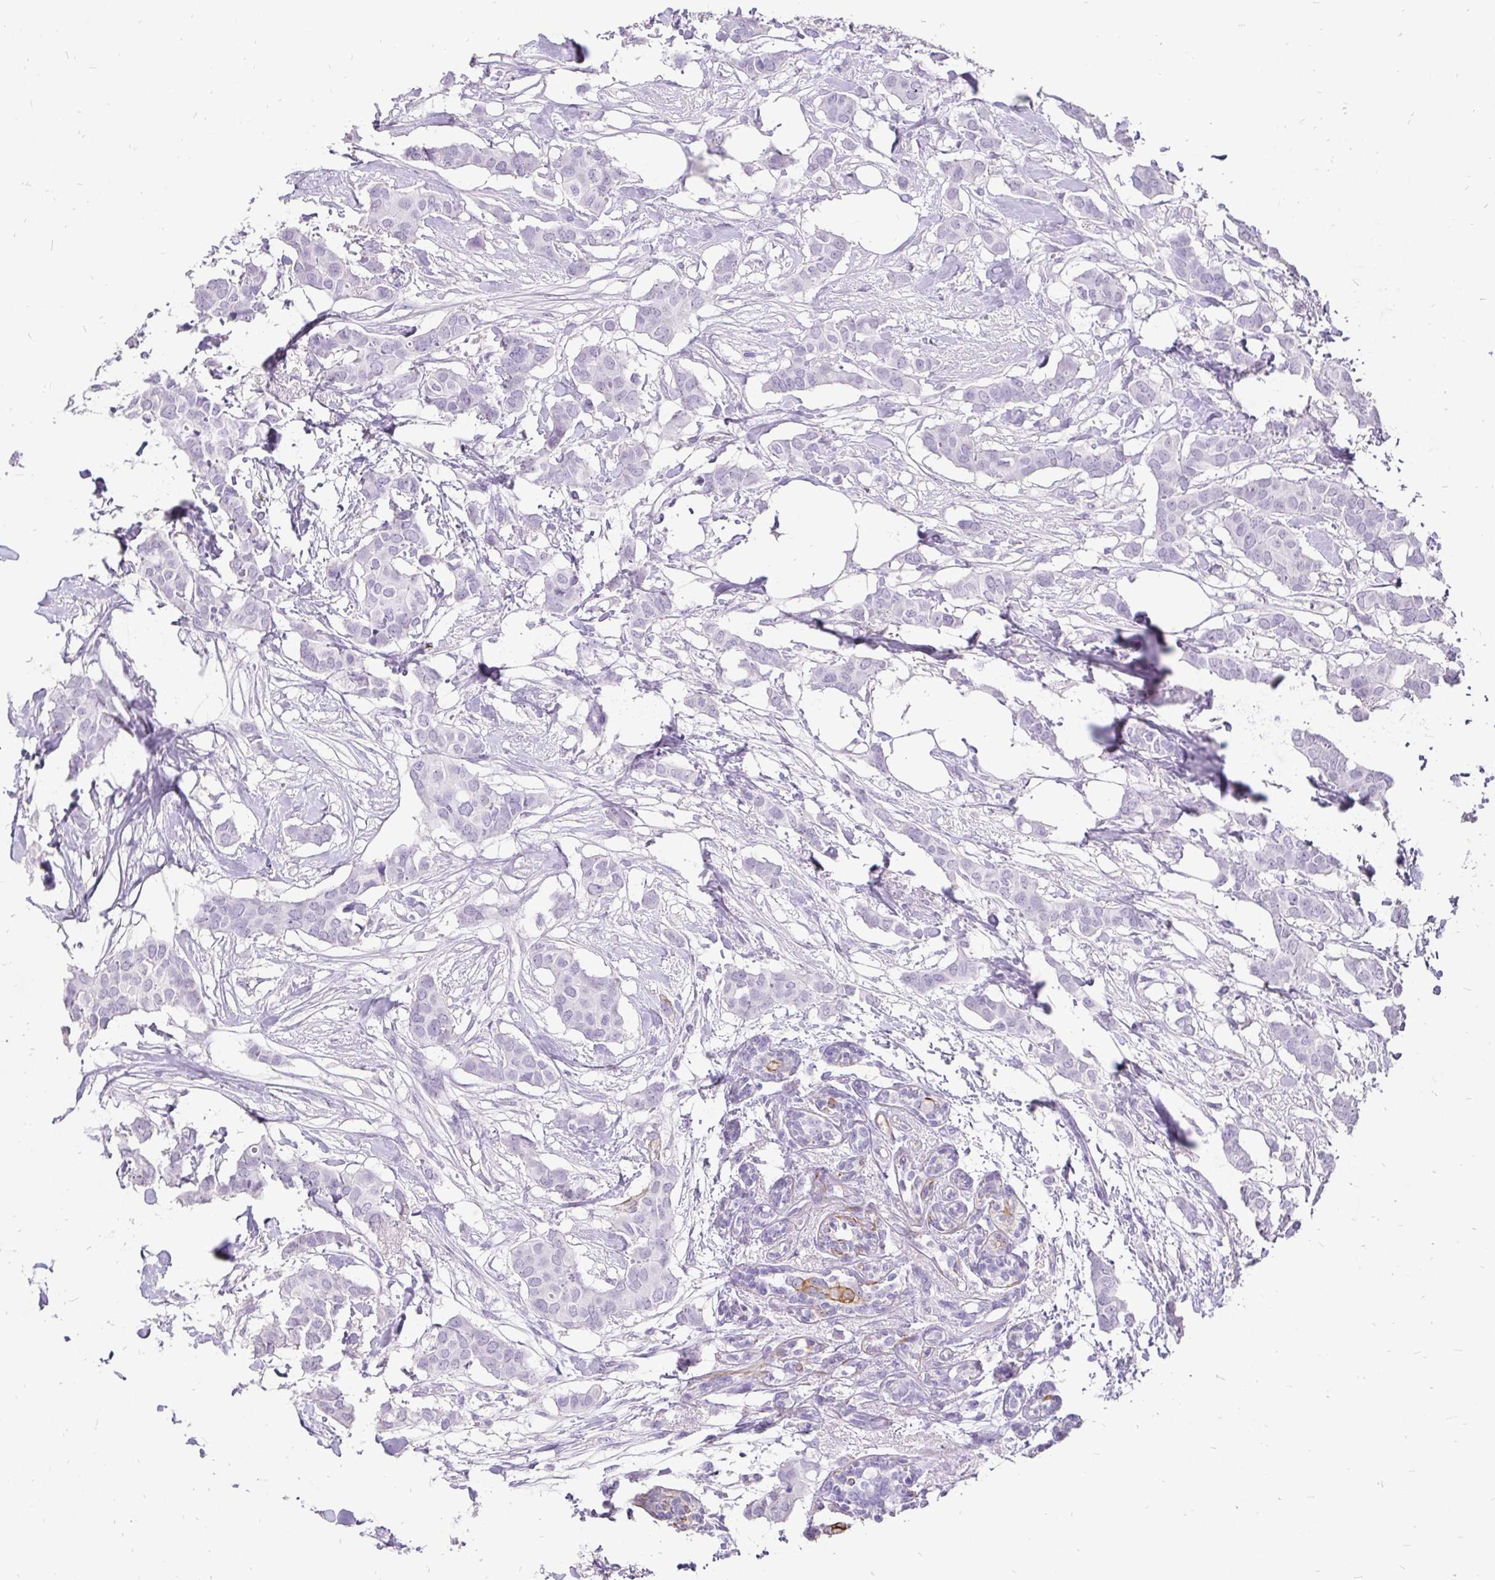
{"staining": {"intensity": "negative", "quantity": "none", "location": "none"}, "tissue": "breast cancer", "cell_type": "Tumor cells", "image_type": "cancer", "snomed": [{"axis": "morphology", "description": "Duct carcinoma"}, {"axis": "topography", "description": "Breast"}], "caption": "Protein analysis of breast cancer (intraductal carcinoma) shows no significant staining in tumor cells.", "gene": "KRT13", "patient": {"sex": "female", "age": 62}}